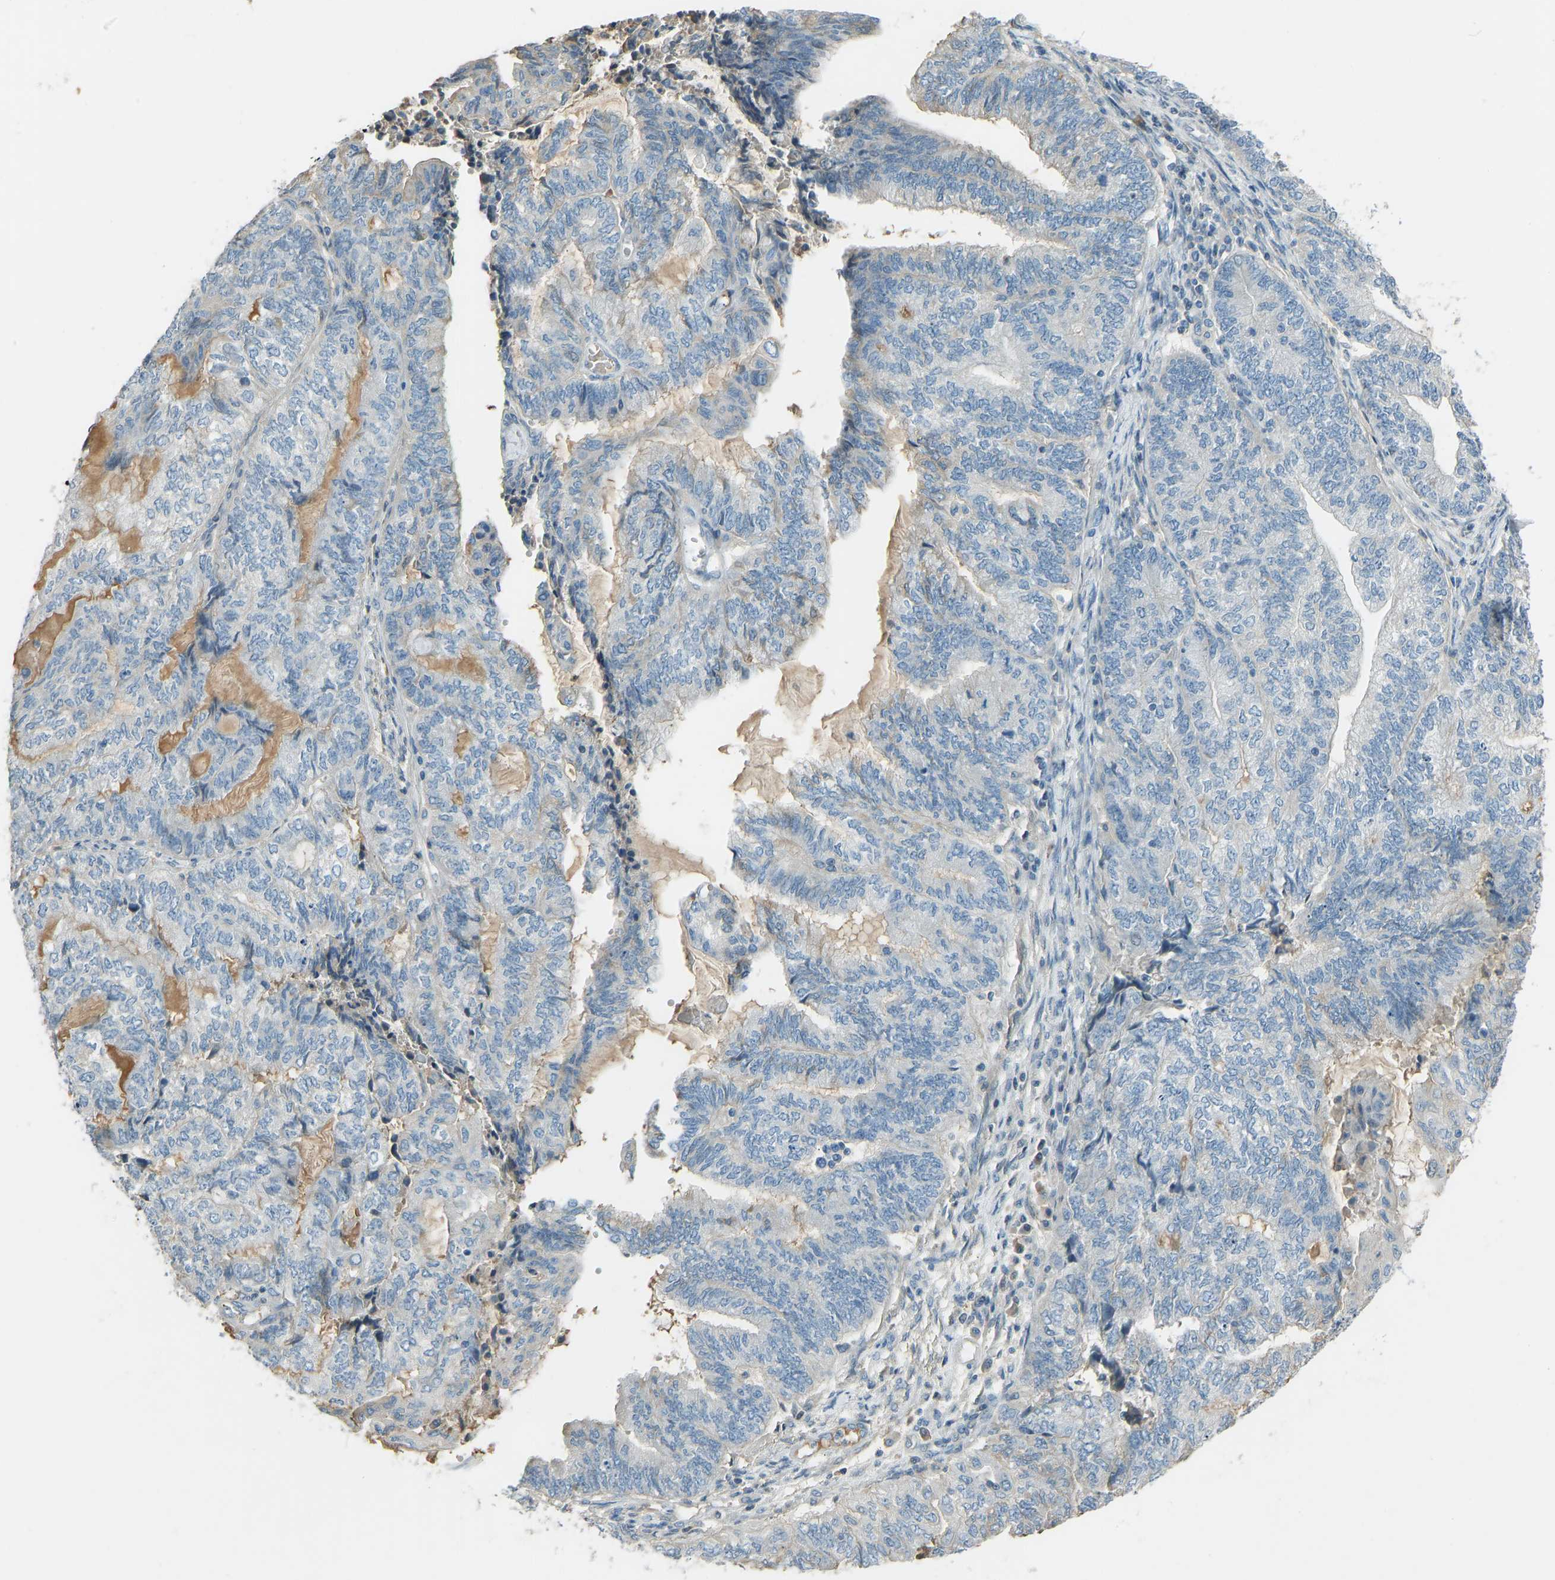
{"staining": {"intensity": "negative", "quantity": "none", "location": "none"}, "tissue": "endometrial cancer", "cell_type": "Tumor cells", "image_type": "cancer", "snomed": [{"axis": "morphology", "description": "Adenocarcinoma, NOS"}, {"axis": "topography", "description": "Uterus"}, {"axis": "topography", "description": "Endometrium"}], "caption": "Endometrial cancer was stained to show a protein in brown. There is no significant staining in tumor cells.", "gene": "FBLN2", "patient": {"sex": "female", "age": 70}}